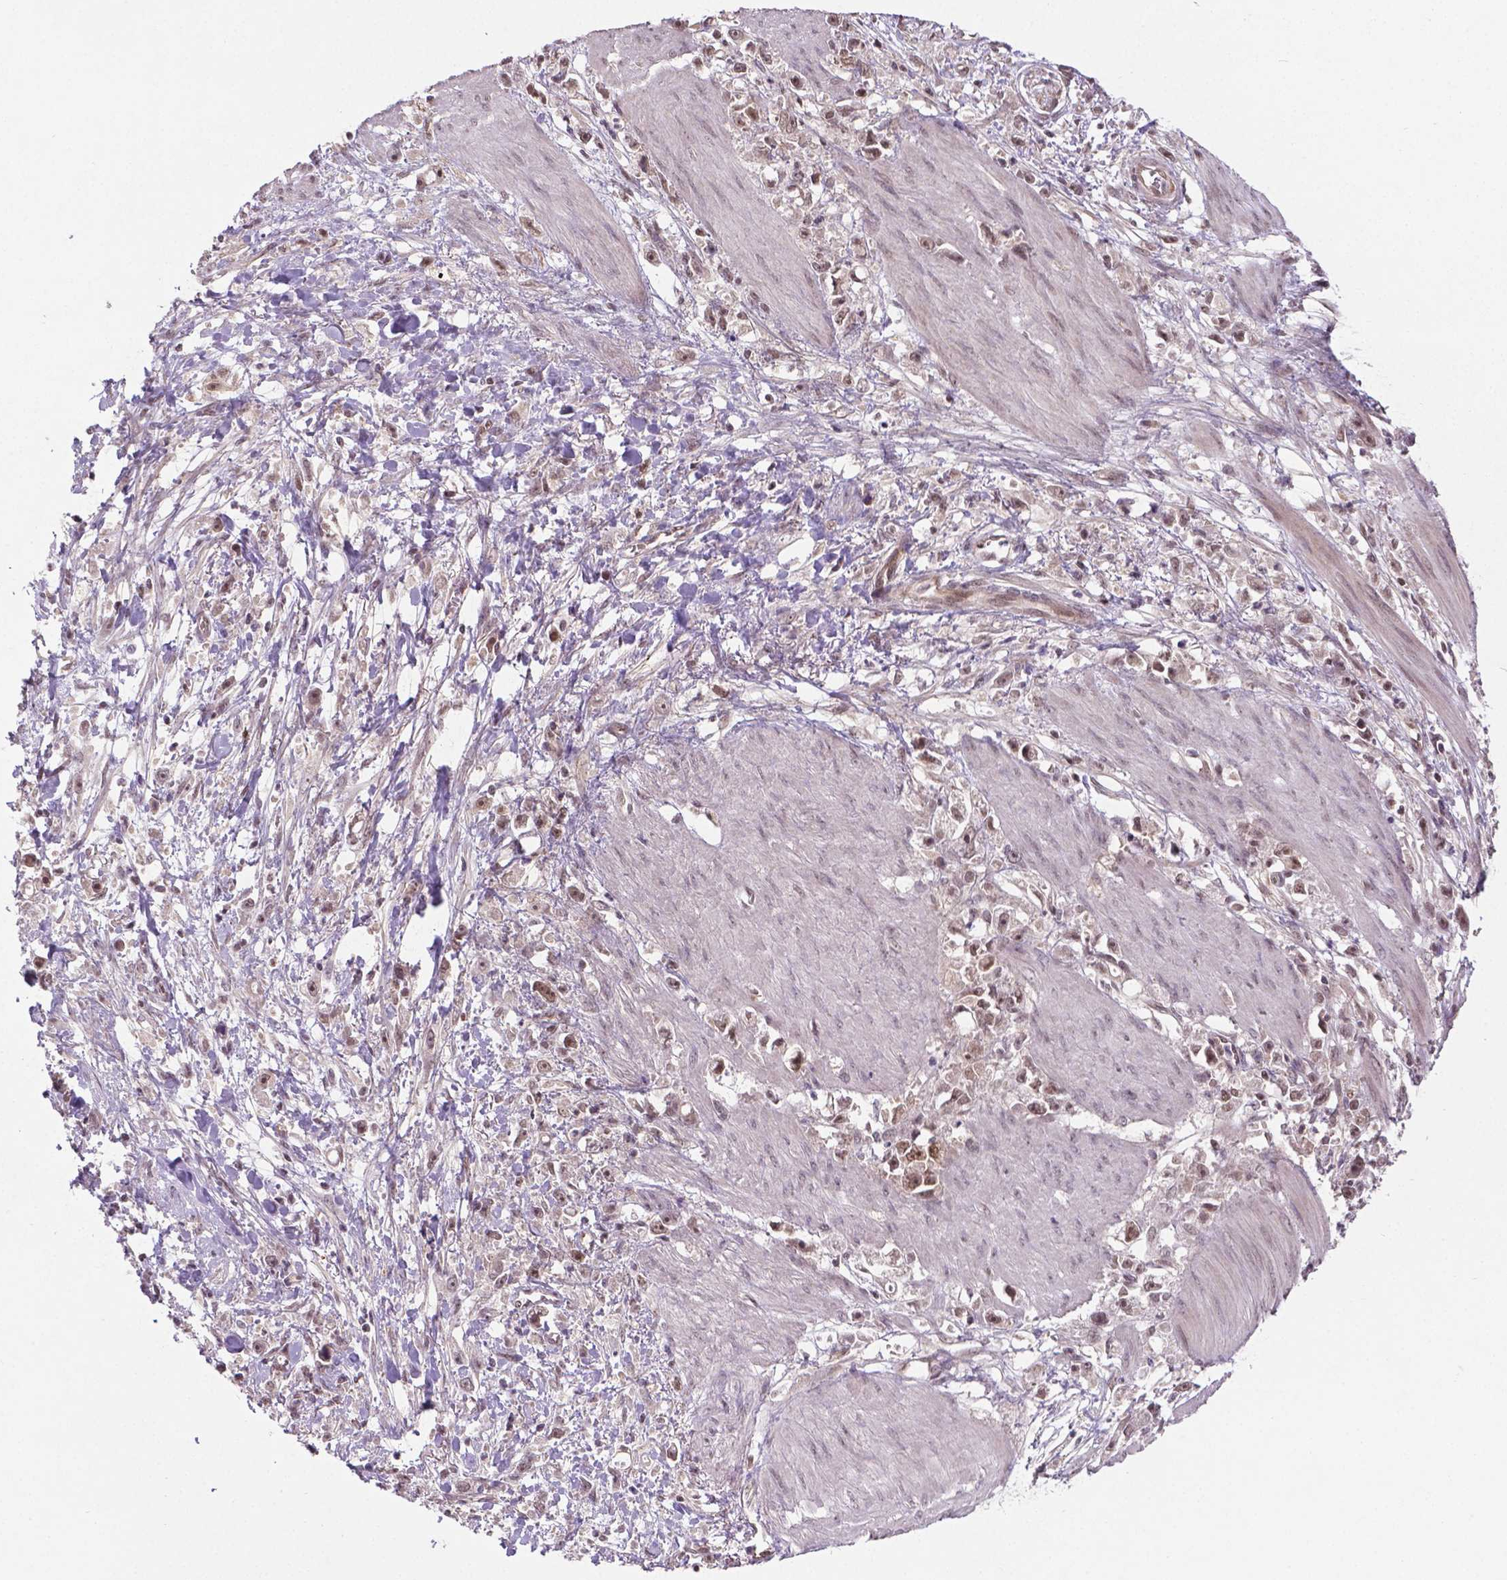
{"staining": {"intensity": "moderate", "quantity": "25%-75%", "location": "nuclear"}, "tissue": "stomach cancer", "cell_type": "Tumor cells", "image_type": "cancer", "snomed": [{"axis": "morphology", "description": "Adenocarcinoma, NOS"}, {"axis": "topography", "description": "Stomach"}], "caption": "Brown immunohistochemical staining in stomach adenocarcinoma exhibits moderate nuclear positivity in about 25%-75% of tumor cells. The staining was performed using DAB, with brown indicating positive protein expression. Nuclei are stained blue with hematoxylin.", "gene": "ANKRD54", "patient": {"sex": "female", "age": 59}}